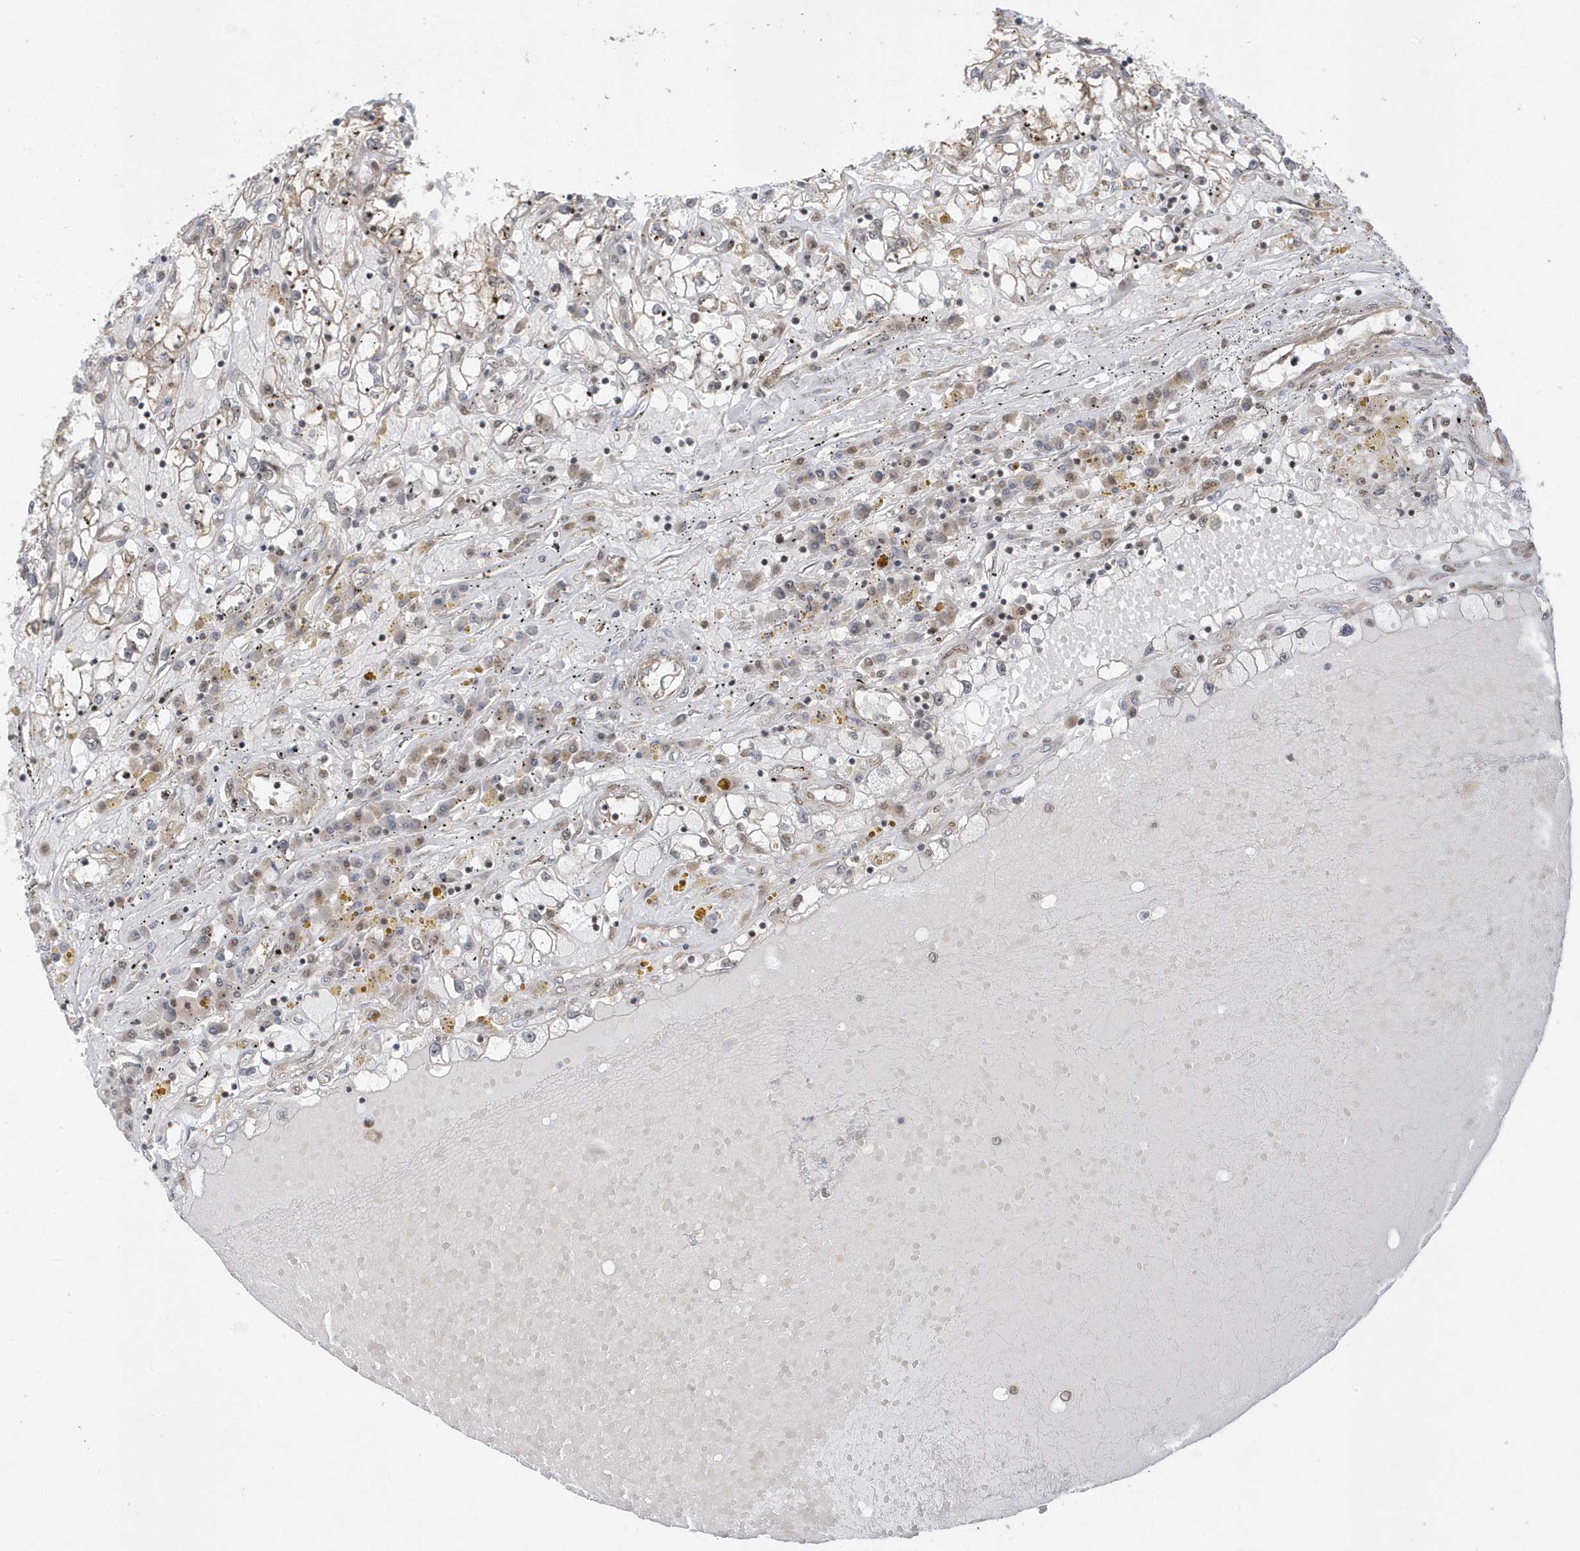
{"staining": {"intensity": "negative", "quantity": "none", "location": "none"}, "tissue": "renal cancer", "cell_type": "Tumor cells", "image_type": "cancer", "snomed": [{"axis": "morphology", "description": "Adenocarcinoma, NOS"}, {"axis": "topography", "description": "Kidney"}], "caption": "A high-resolution image shows IHC staining of renal adenocarcinoma, which exhibits no significant positivity in tumor cells.", "gene": "USP53", "patient": {"sex": "male", "age": 56}}